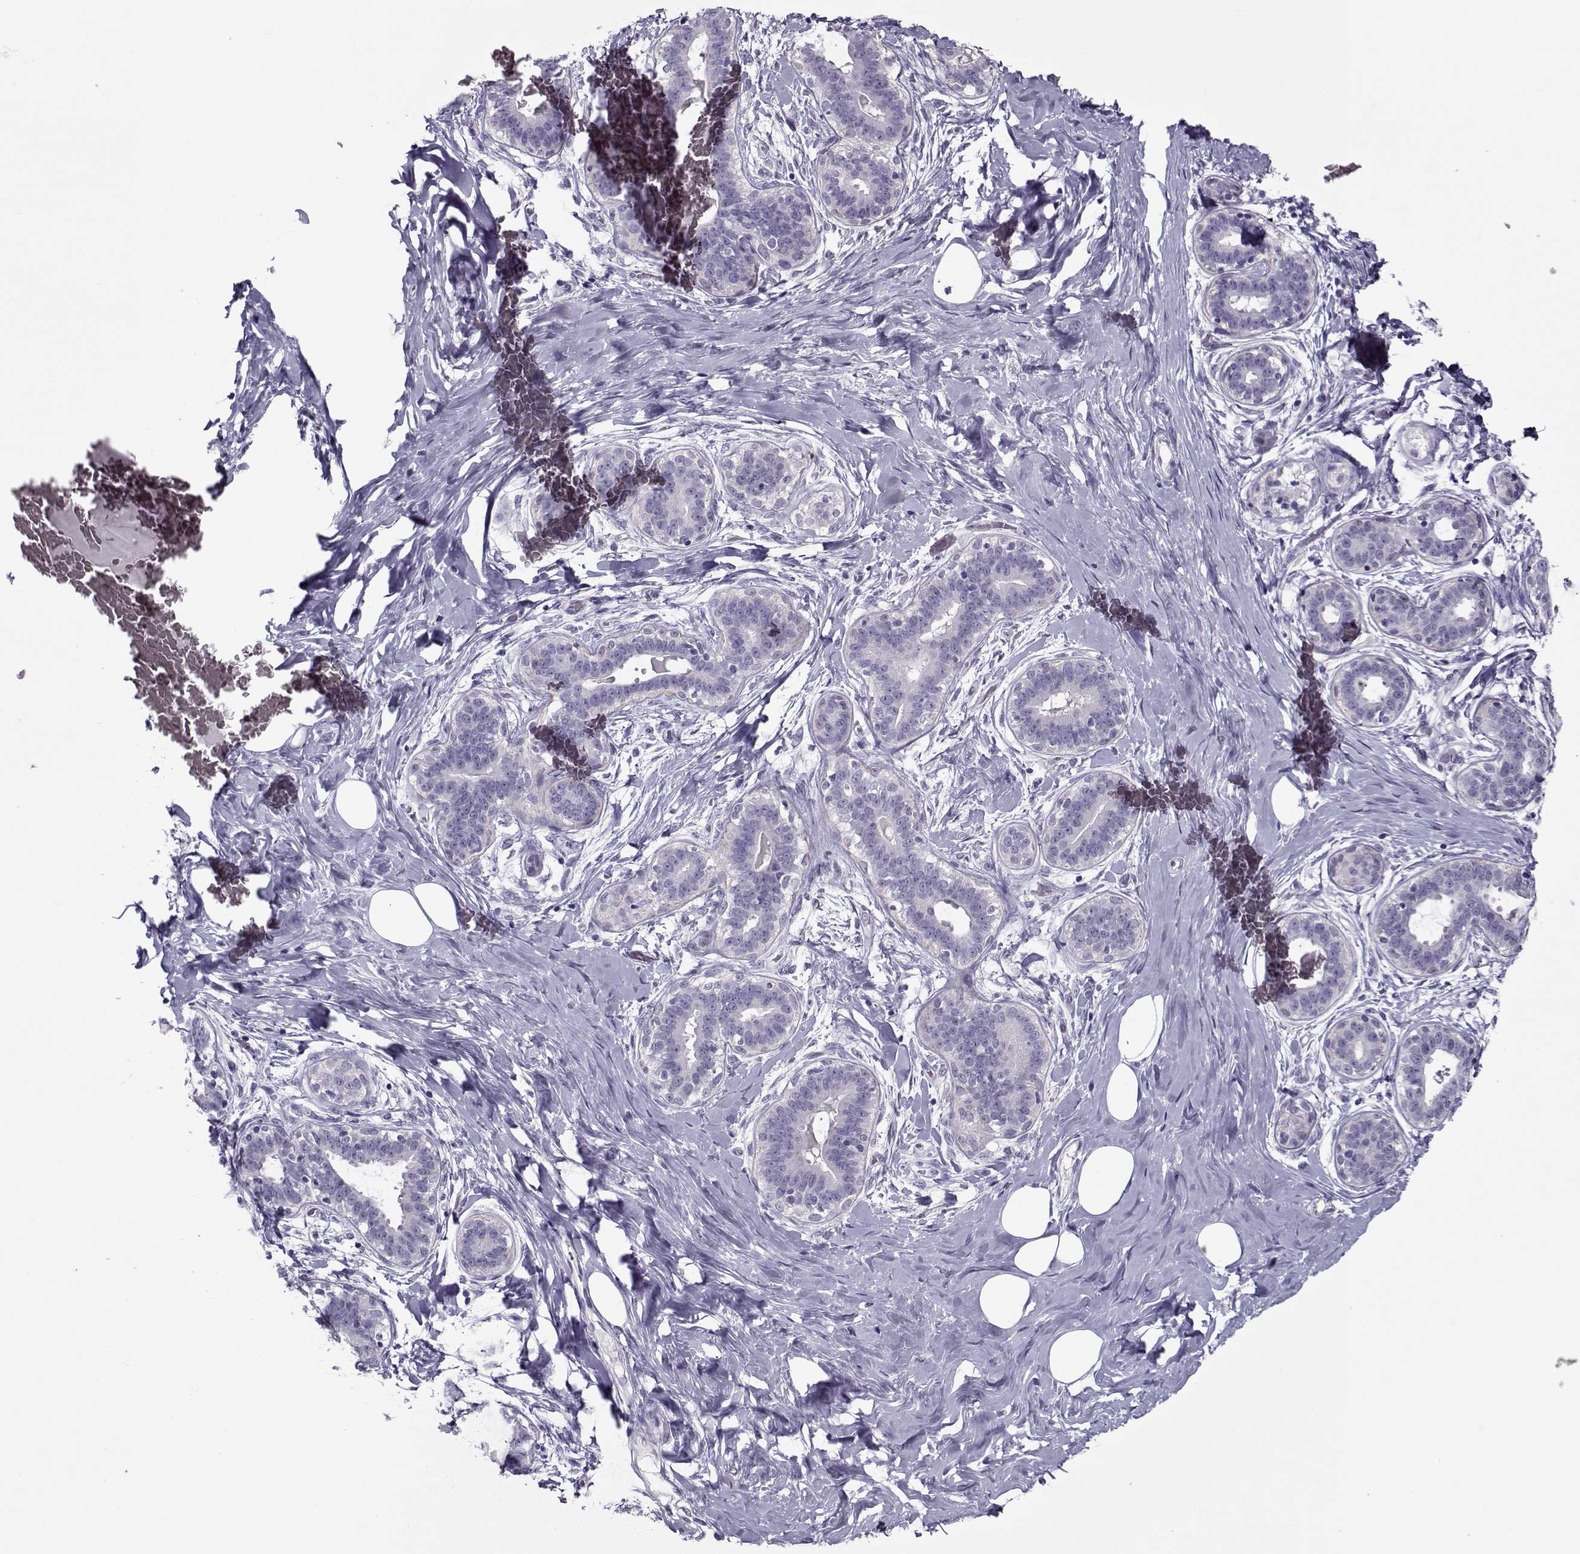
{"staining": {"intensity": "negative", "quantity": "none", "location": "none"}, "tissue": "breast", "cell_type": "Adipocytes", "image_type": "normal", "snomed": [{"axis": "morphology", "description": "Normal tissue, NOS"}, {"axis": "topography", "description": "Skin"}, {"axis": "topography", "description": "Breast"}], "caption": "This photomicrograph is of unremarkable breast stained with immunohistochemistry to label a protein in brown with the nuclei are counter-stained blue. There is no positivity in adipocytes. (Stains: DAB (3,3'-diaminobenzidine) immunohistochemistry (IHC) with hematoxylin counter stain, Microscopy: brightfield microscopy at high magnification).", "gene": "CIBAR1", "patient": {"sex": "female", "age": 43}}